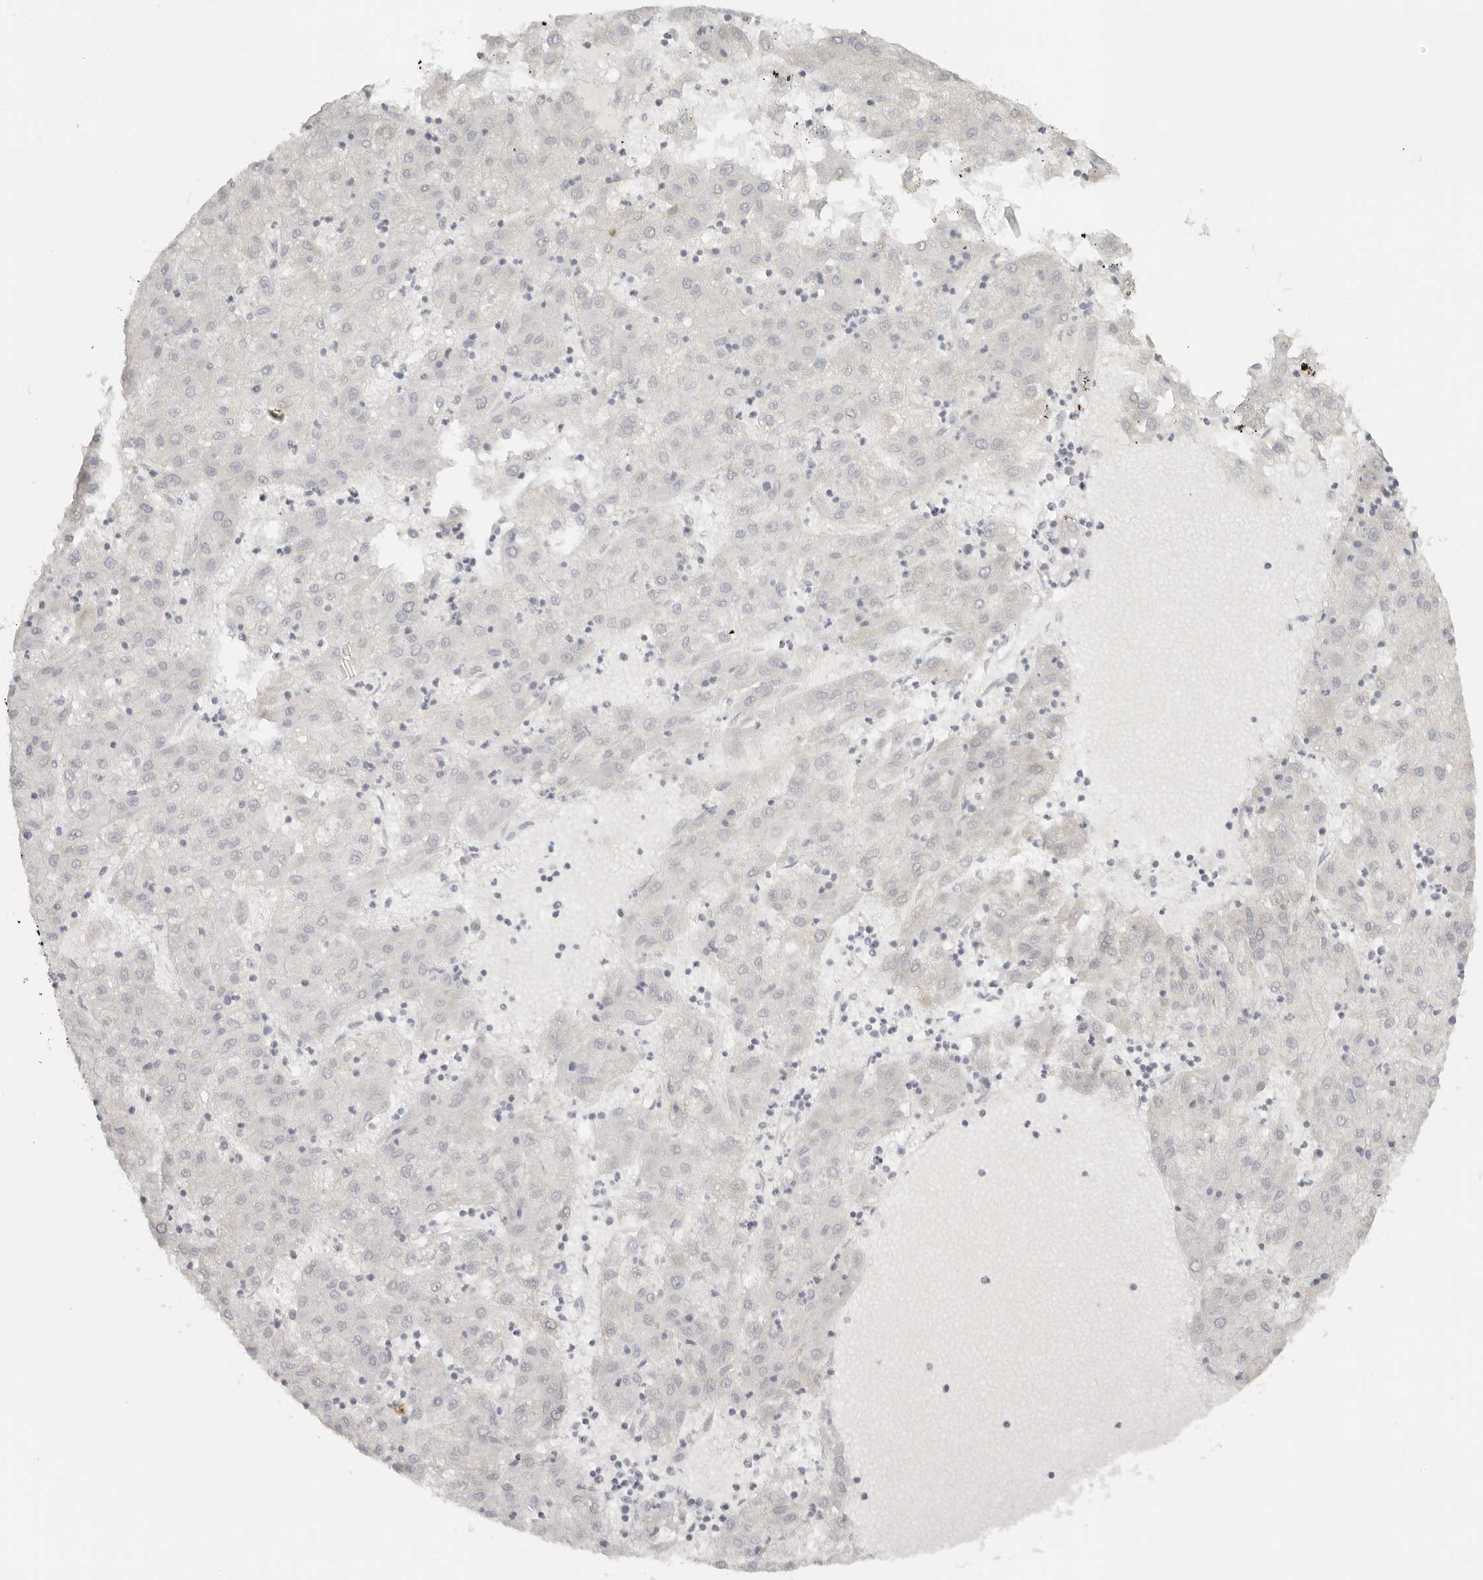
{"staining": {"intensity": "negative", "quantity": "none", "location": "none"}, "tissue": "liver cancer", "cell_type": "Tumor cells", "image_type": "cancer", "snomed": [{"axis": "morphology", "description": "Carcinoma, Hepatocellular, NOS"}, {"axis": "topography", "description": "Liver"}], "caption": "IHC of hepatocellular carcinoma (liver) reveals no positivity in tumor cells. (DAB (3,3'-diaminobenzidine) immunohistochemistry with hematoxylin counter stain).", "gene": "KDF1", "patient": {"sex": "male", "age": 72}}